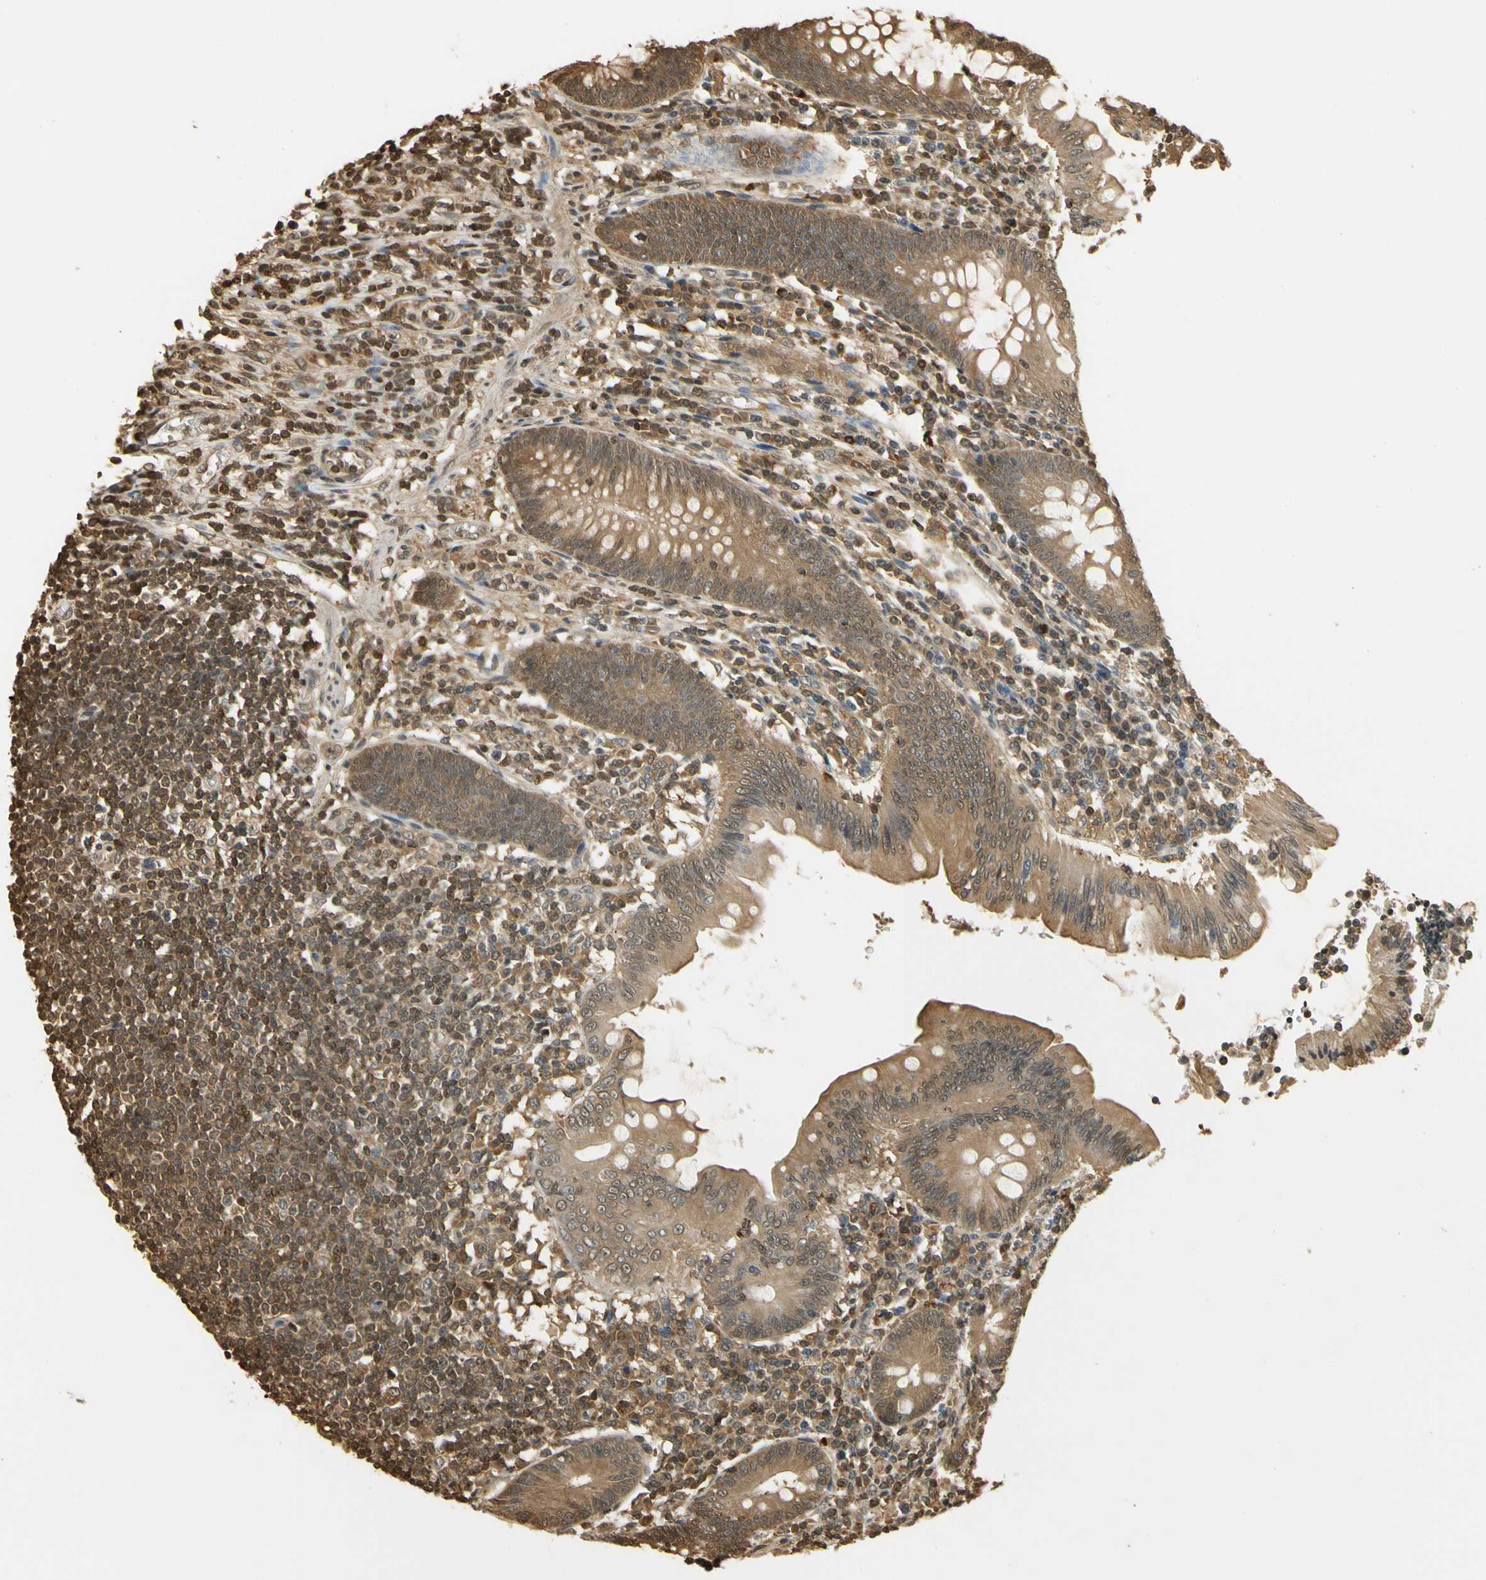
{"staining": {"intensity": "moderate", "quantity": ">75%", "location": "cytoplasmic/membranous,nuclear"}, "tissue": "appendix", "cell_type": "Glandular cells", "image_type": "normal", "snomed": [{"axis": "morphology", "description": "Normal tissue, NOS"}, {"axis": "morphology", "description": "Inflammation, NOS"}, {"axis": "topography", "description": "Appendix"}], "caption": "High-power microscopy captured an IHC photomicrograph of benign appendix, revealing moderate cytoplasmic/membranous,nuclear positivity in approximately >75% of glandular cells. The staining is performed using DAB brown chromogen to label protein expression. The nuclei are counter-stained blue using hematoxylin.", "gene": "SOD1", "patient": {"sex": "male", "age": 46}}